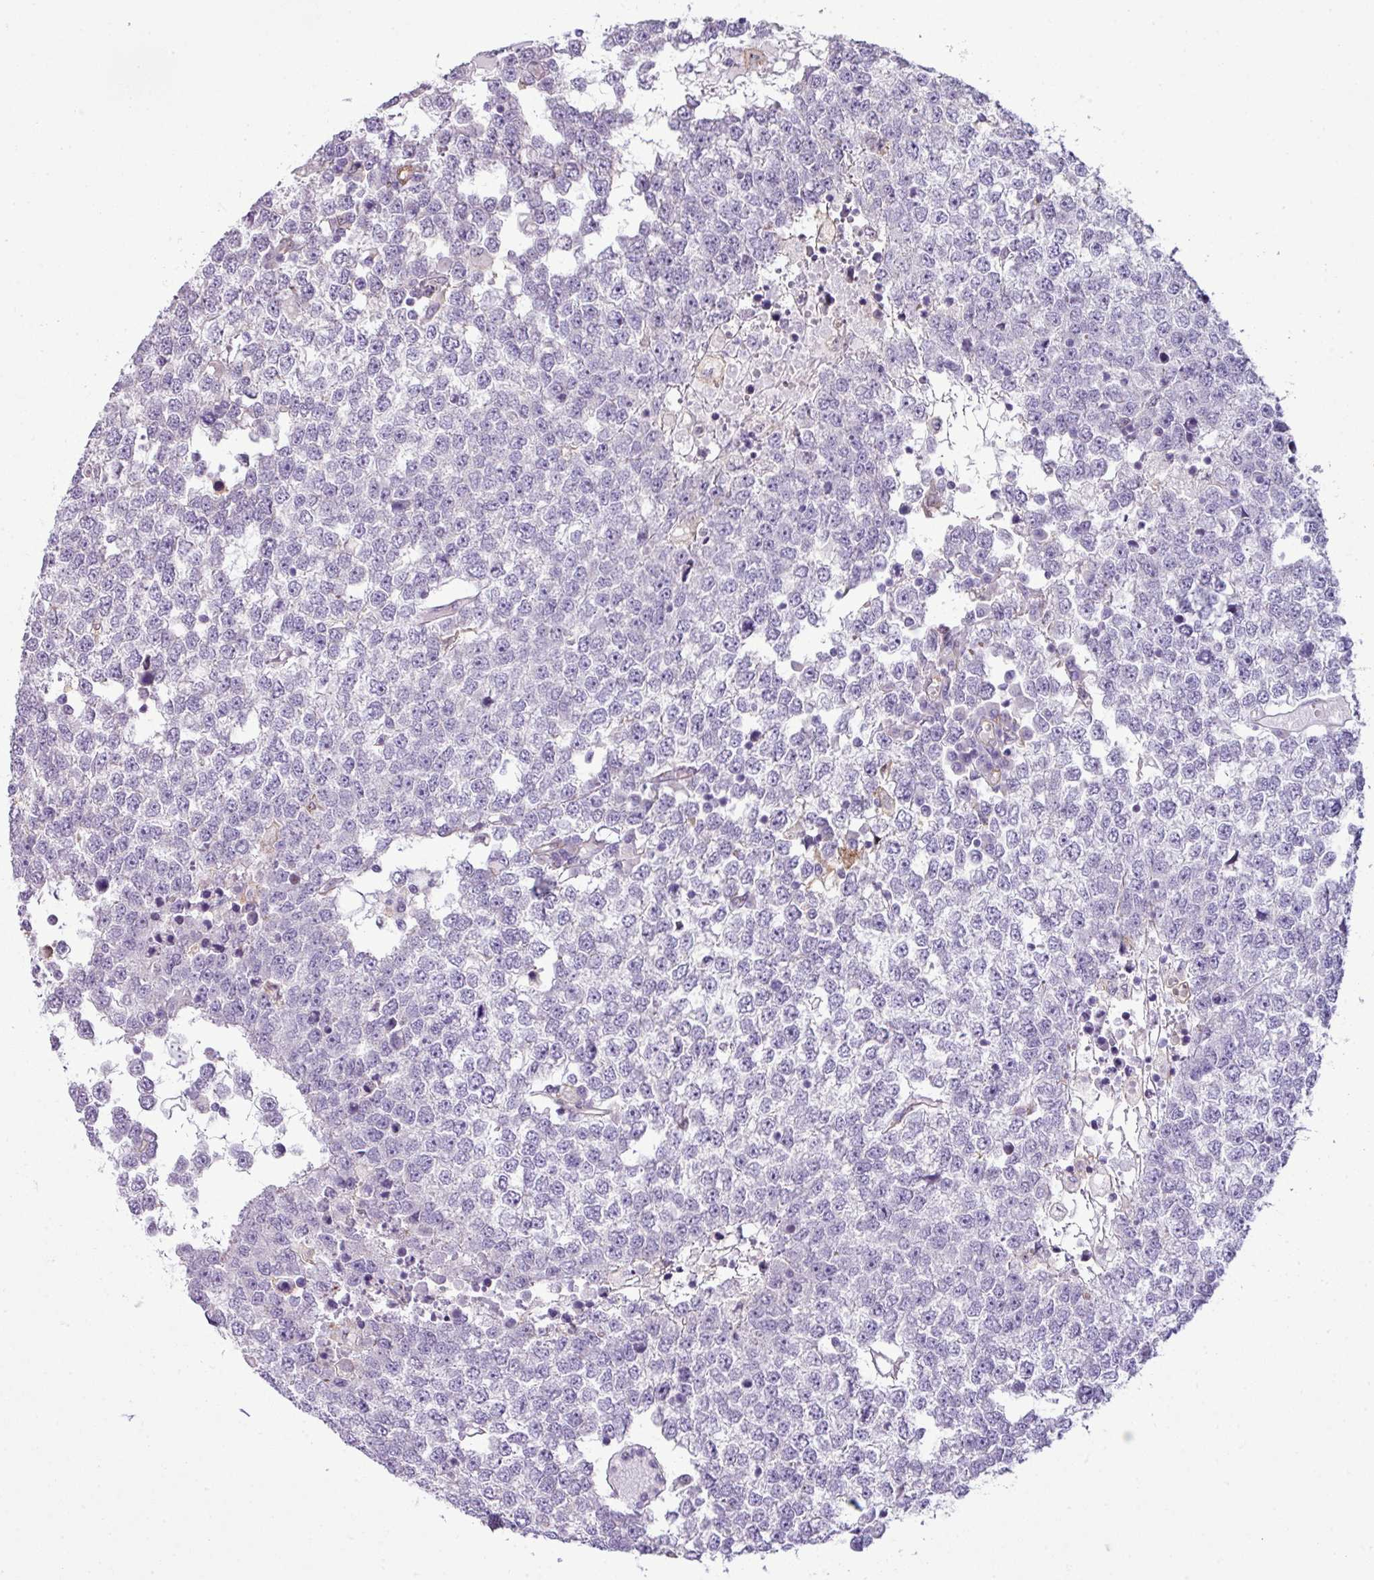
{"staining": {"intensity": "negative", "quantity": "none", "location": "none"}, "tissue": "testis cancer", "cell_type": "Tumor cells", "image_type": "cancer", "snomed": [{"axis": "morphology", "description": "Seminoma, NOS"}, {"axis": "topography", "description": "Testis"}], "caption": "Human seminoma (testis) stained for a protein using immunohistochemistry exhibits no staining in tumor cells.", "gene": "COL8A1", "patient": {"sex": "male", "age": 65}}